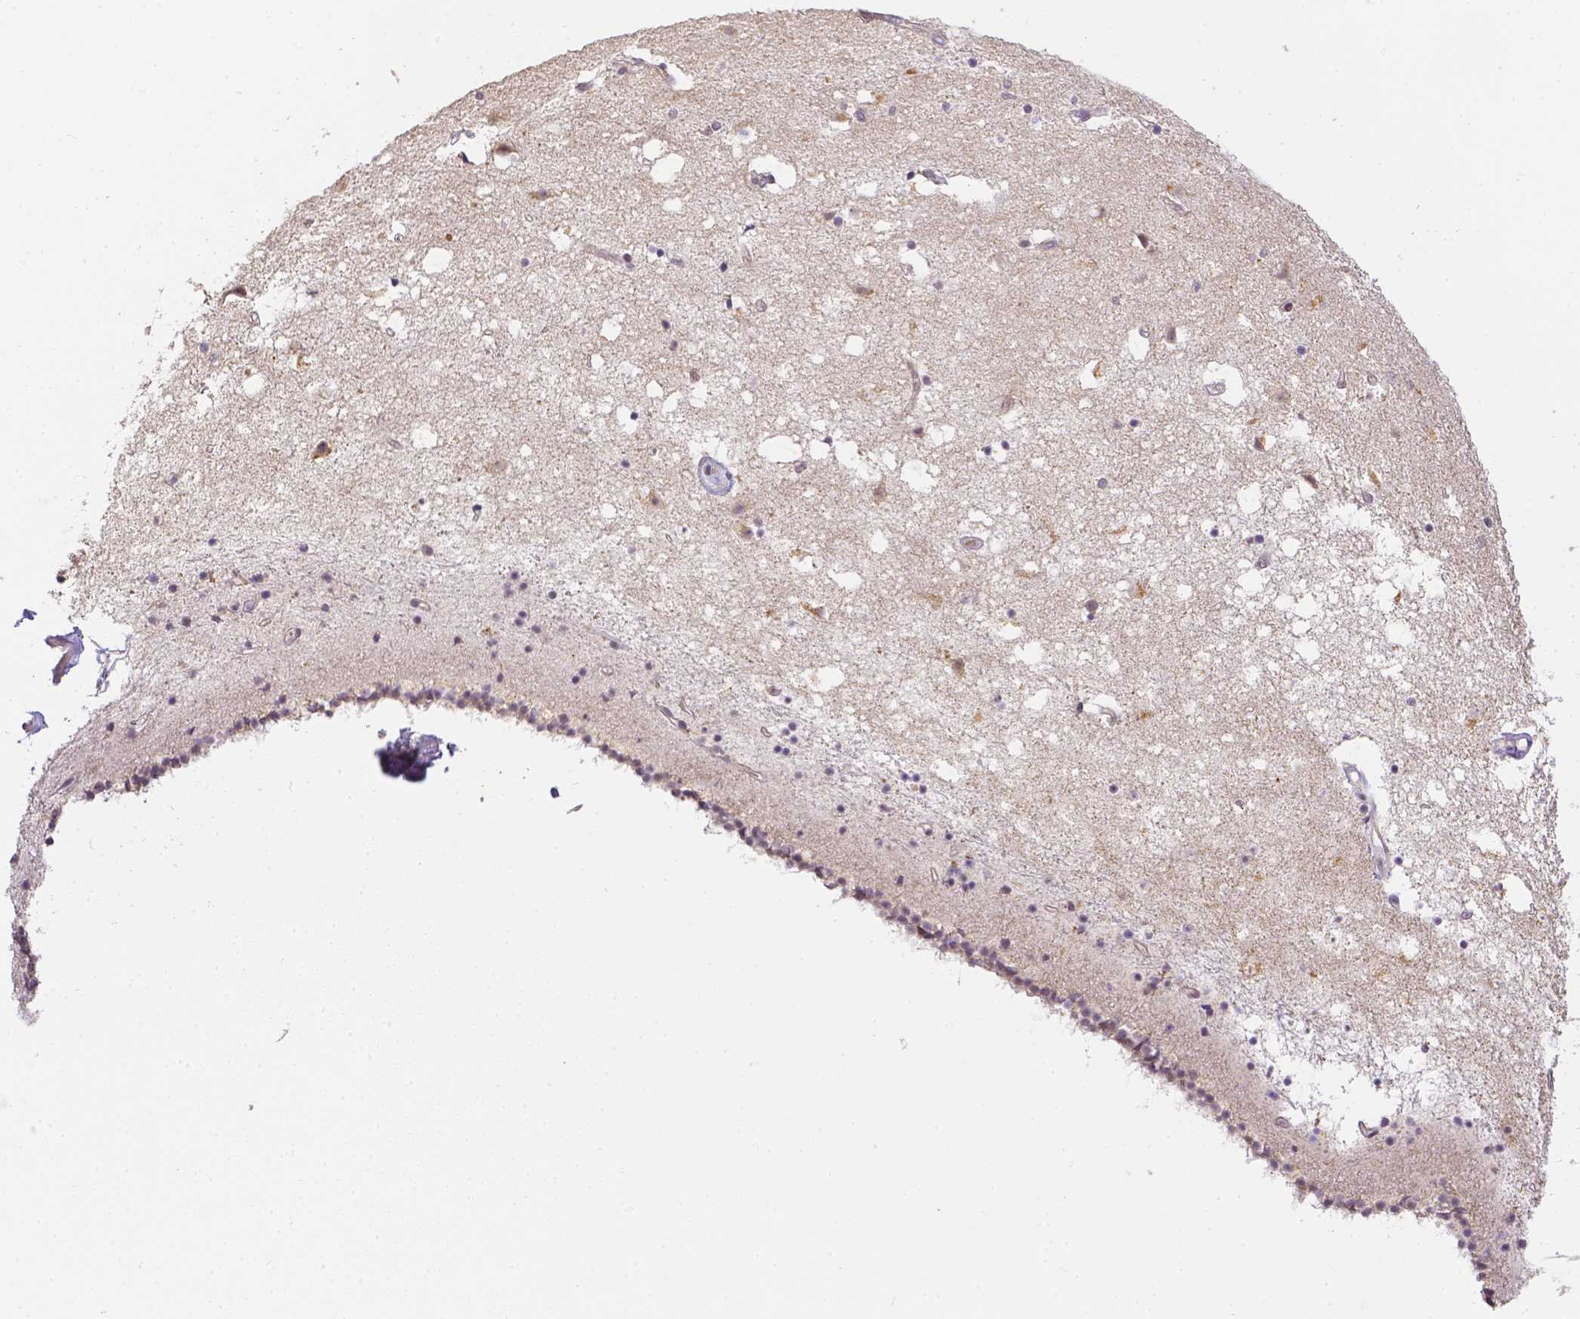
{"staining": {"intensity": "weak", "quantity": "<25%", "location": "cytoplasmic/membranous"}, "tissue": "caudate", "cell_type": "Glial cells", "image_type": "normal", "snomed": [{"axis": "morphology", "description": "Normal tissue, NOS"}, {"axis": "topography", "description": "Lateral ventricle wall"}], "caption": "A histopathology image of caudate stained for a protein demonstrates no brown staining in glial cells. (Brightfield microscopy of DAB immunohistochemistry (IHC) at high magnification).", "gene": "ZNF280B", "patient": {"sex": "female", "age": 71}}